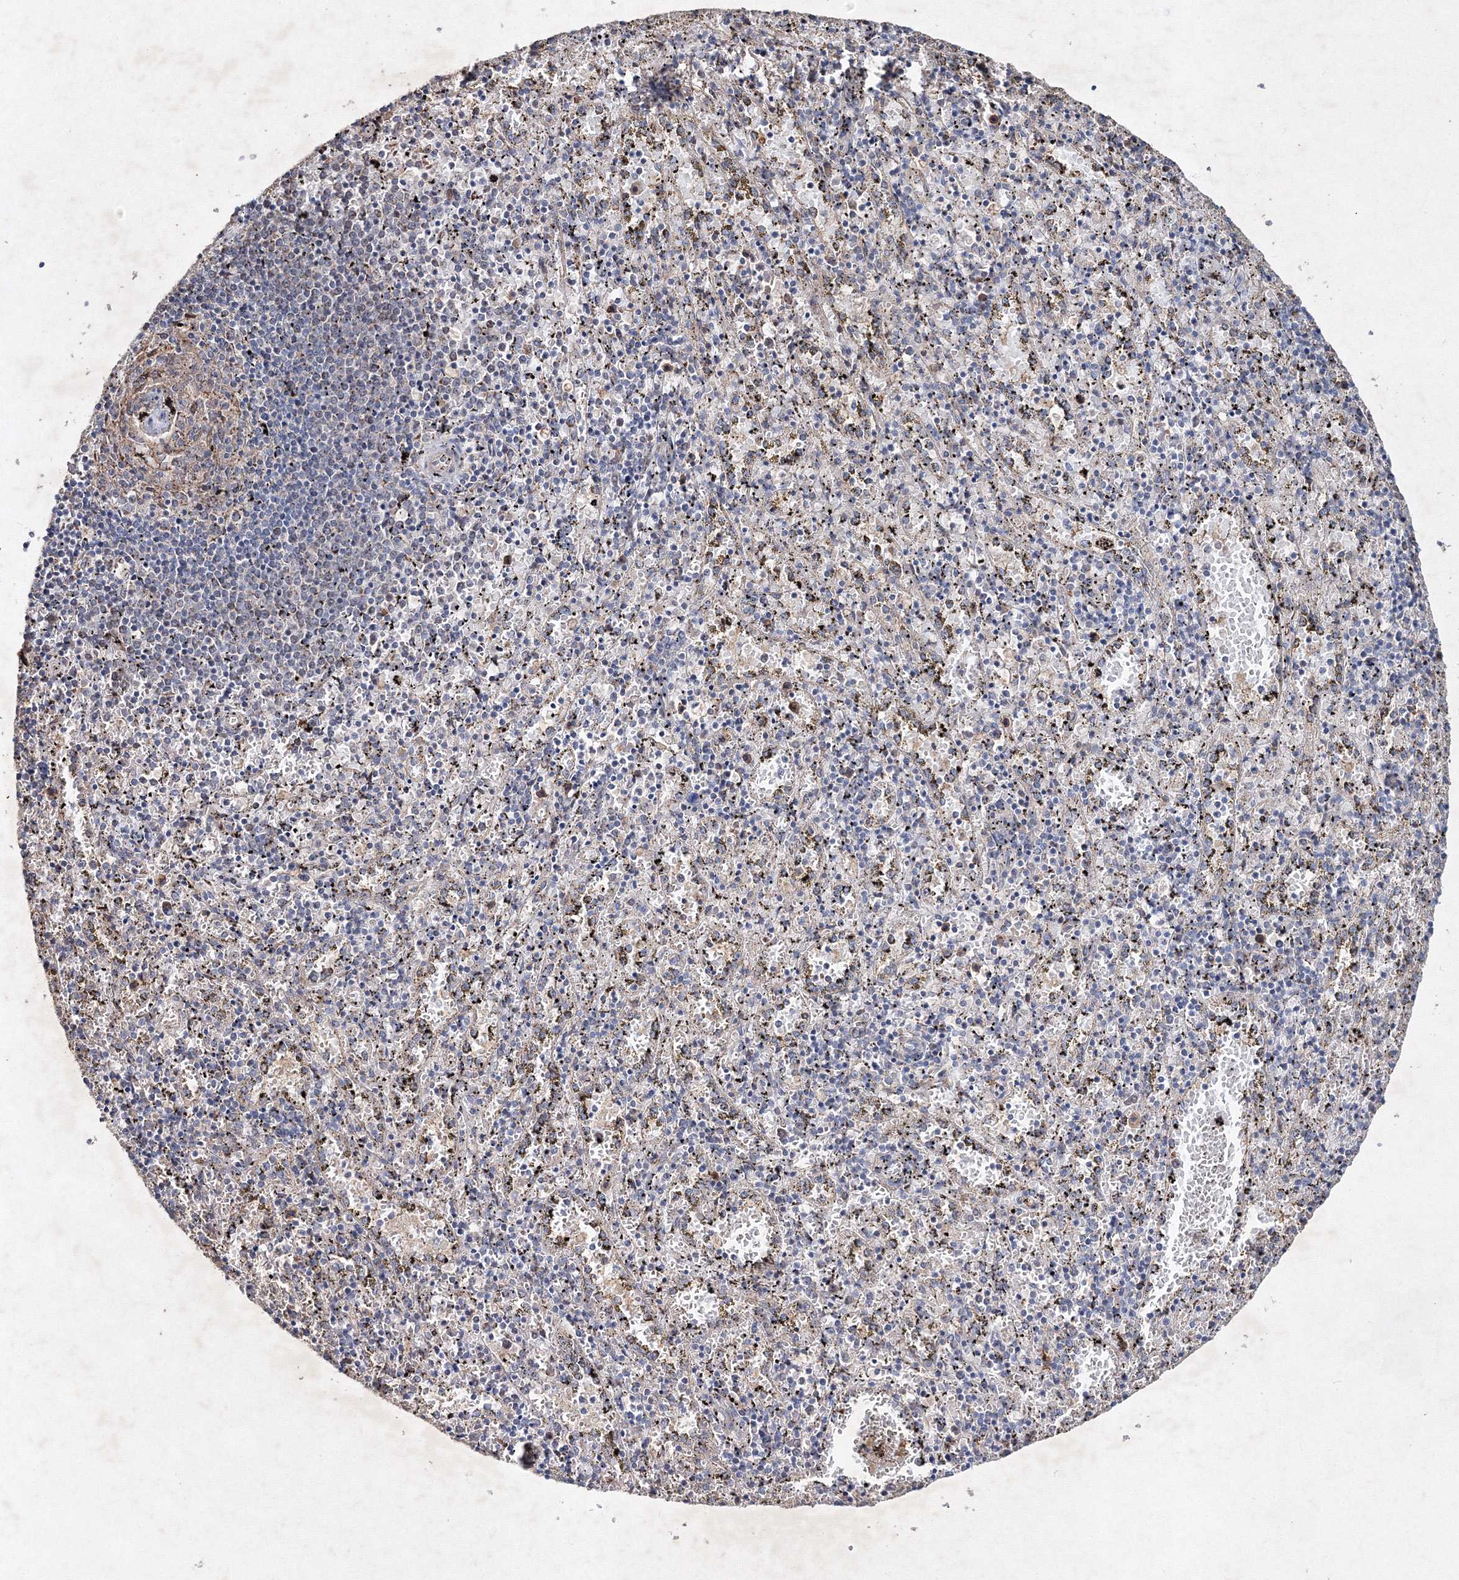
{"staining": {"intensity": "negative", "quantity": "none", "location": "none"}, "tissue": "spleen", "cell_type": "Cells in red pulp", "image_type": "normal", "snomed": [{"axis": "morphology", "description": "Normal tissue, NOS"}, {"axis": "topography", "description": "Spleen"}], "caption": "The IHC image has no significant expression in cells in red pulp of spleen.", "gene": "GFM1", "patient": {"sex": "male", "age": 11}}